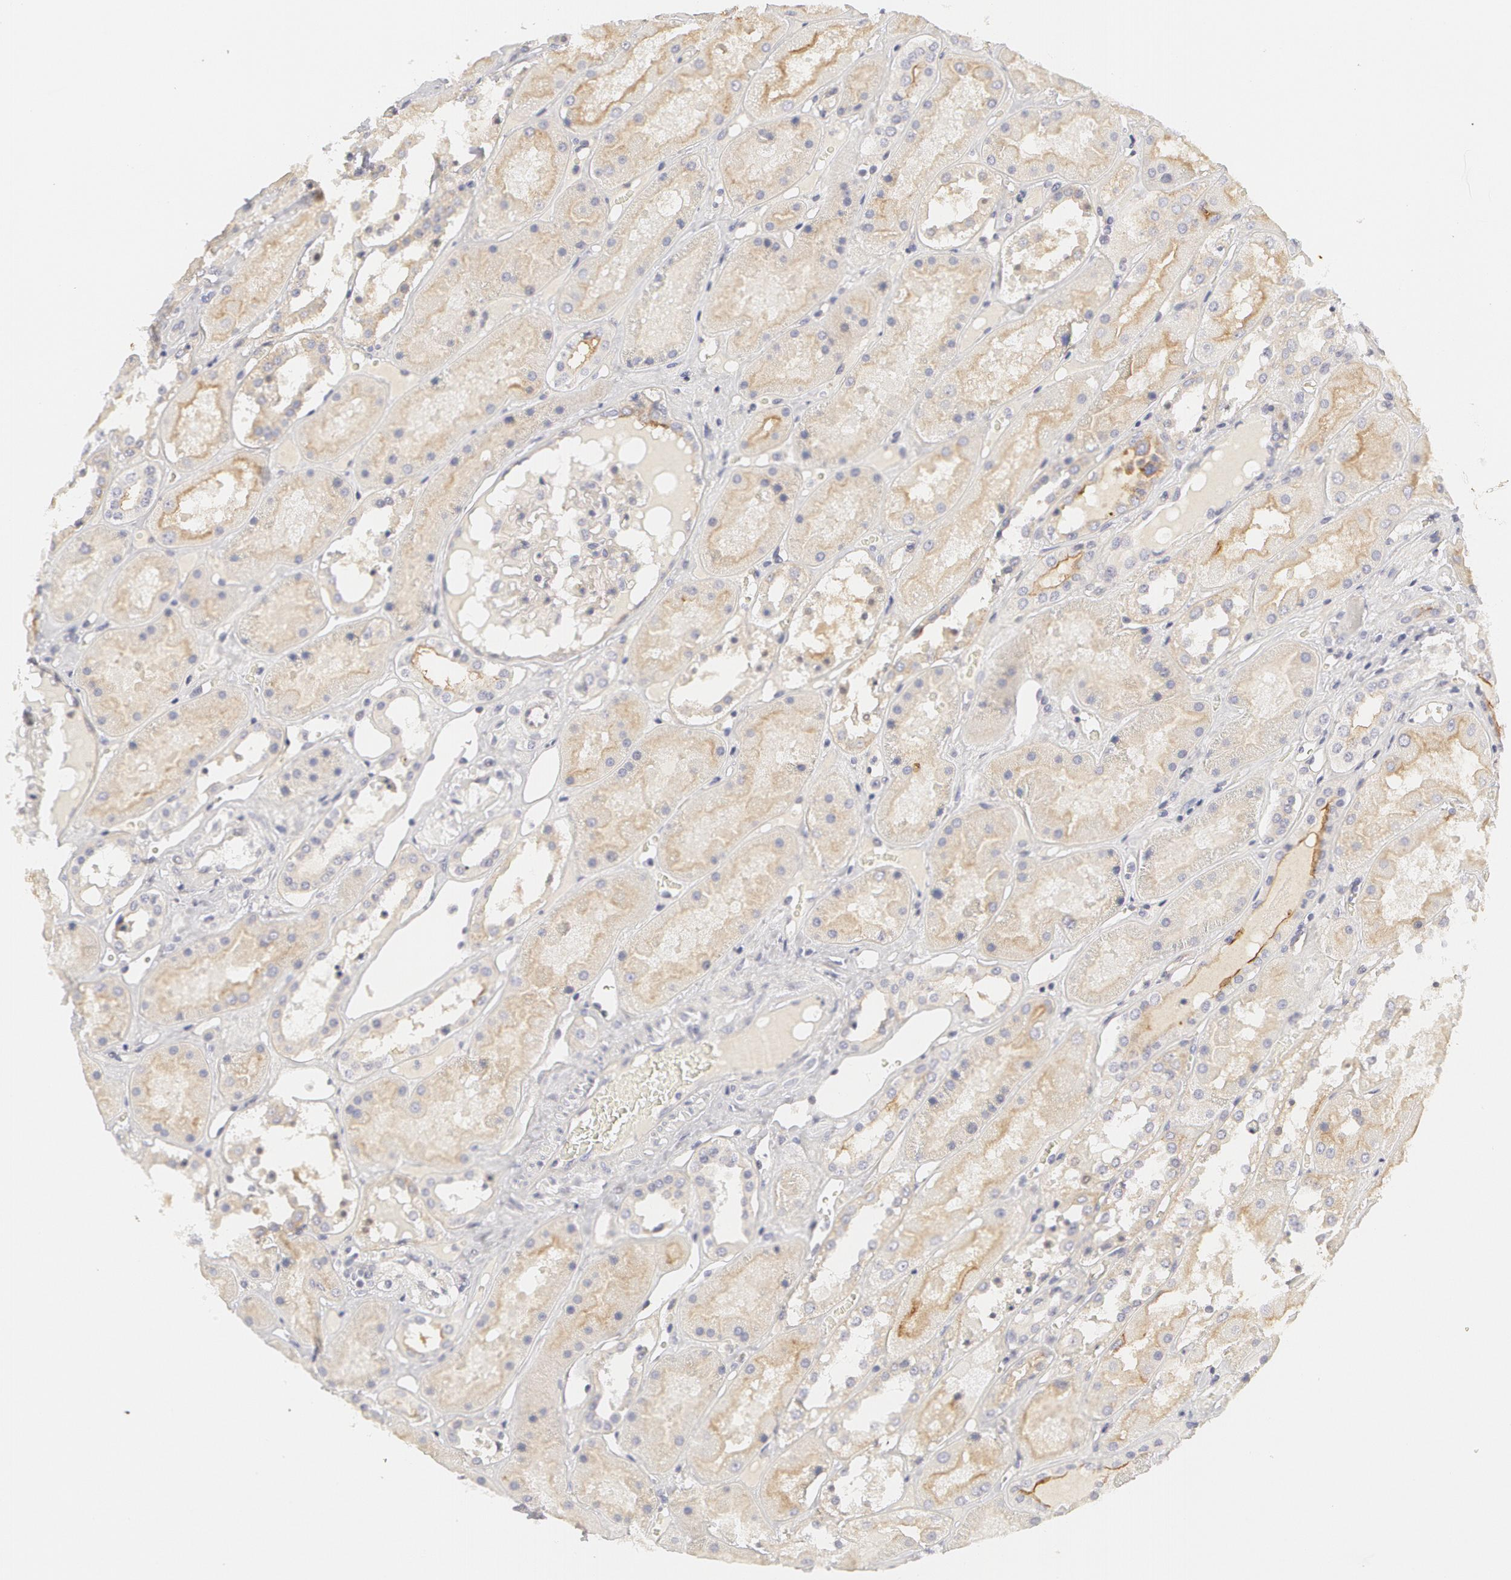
{"staining": {"intensity": "negative", "quantity": "none", "location": "none"}, "tissue": "kidney", "cell_type": "Cells in glomeruli", "image_type": "normal", "snomed": [{"axis": "morphology", "description": "Normal tissue, NOS"}, {"axis": "topography", "description": "Kidney"}], "caption": "This is an immunohistochemistry (IHC) photomicrograph of unremarkable kidney. There is no positivity in cells in glomeruli.", "gene": "ABCB1", "patient": {"sex": "male", "age": 36}}